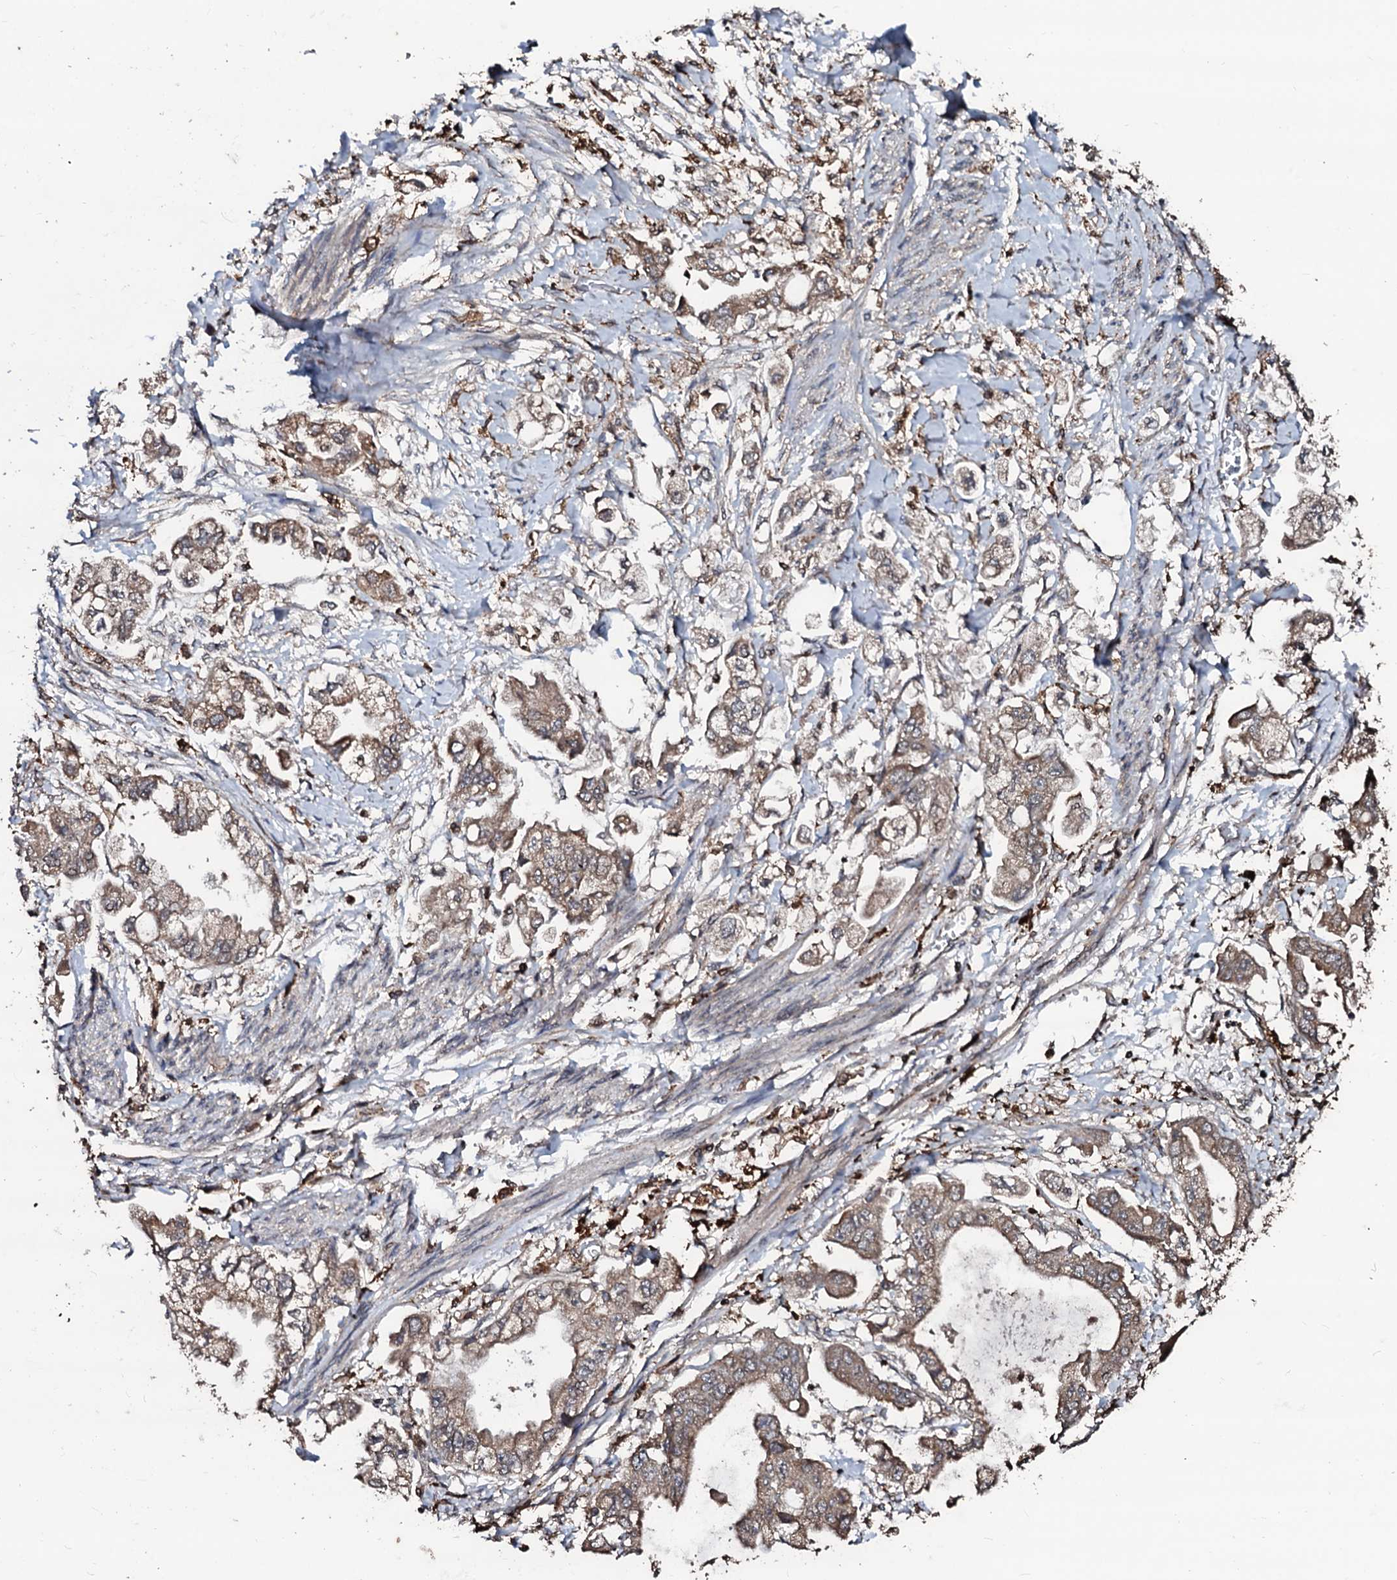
{"staining": {"intensity": "weak", "quantity": ">75%", "location": "cytoplasmic/membranous"}, "tissue": "stomach cancer", "cell_type": "Tumor cells", "image_type": "cancer", "snomed": [{"axis": "morphology", "description": "Adenocarcinoma, NOS"}, {"axis": "topography", "description": "Stomach"}], "caption": "Immunohistochemistry (IHC) (DAB) staining of human stomach adenocarcinoma displays weak cytoplasmic/membranous protein positivity in about >75% of tumor cells. (DAB (3,3'-diaminobenzidine) IHC, brown staining for protein, blue staining for nuclei).", "gene": "SDHAF2", "patient": {"sex": "male", "age": 62}}